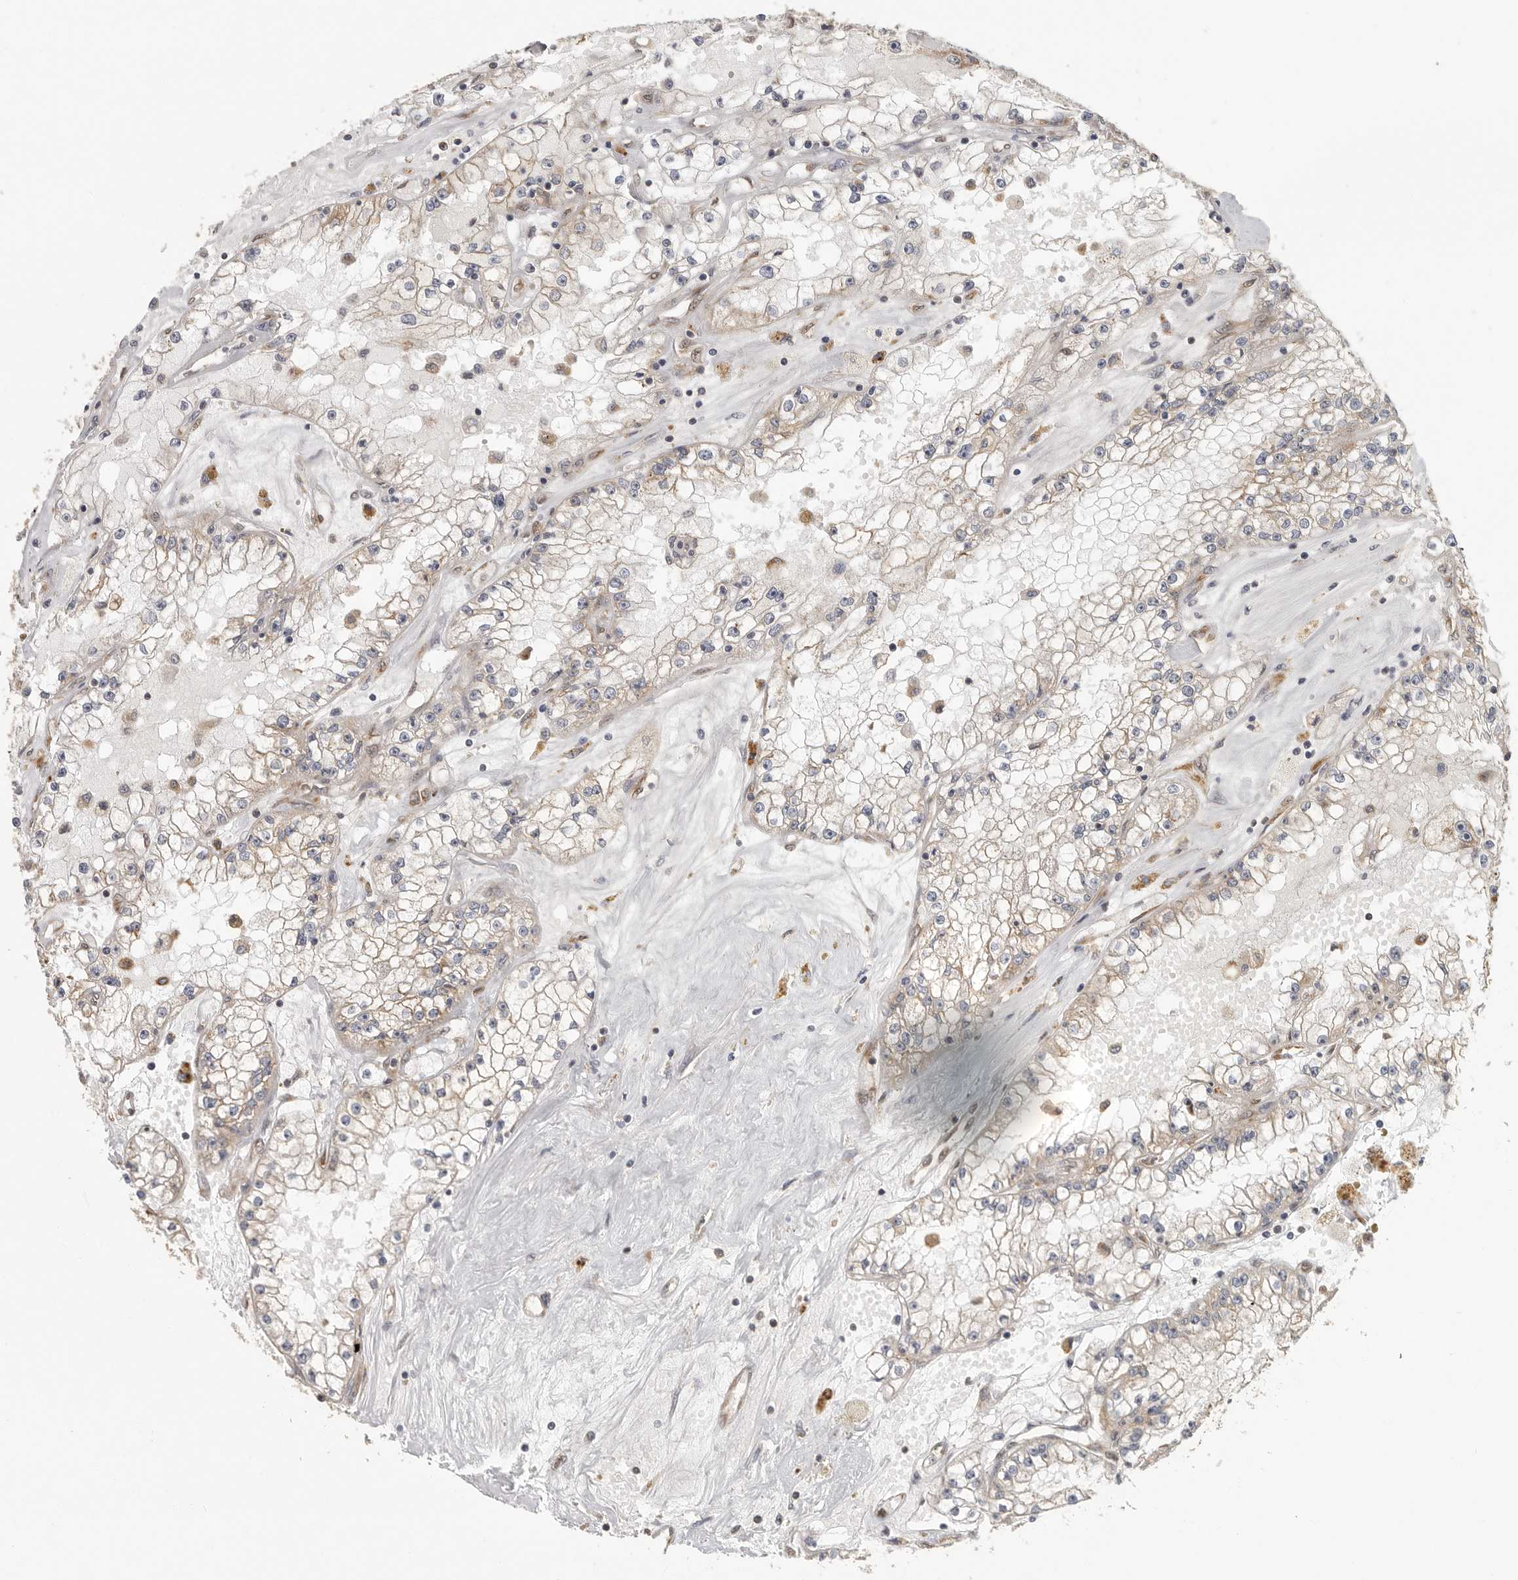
{"staining": {"intensity": "weak", "quantity": "<25%", "location": "cytoplasmic/membranous"}, "tissue": "renal cancer", "cell_type": "Tumor cells", "image_type": "cancer", "snomed": [{"axis": "morphology", "description": "Adenocarcinoma, NOS"}, {"axis": "topography", "description": "Kidney"}], "caption": "This is a micrograph of IHC staining of renal adenocarcinoma, which shows no staining in tumor cells.", "gene": "CCT8", "patient": {"sex": "male", "age": 56}}